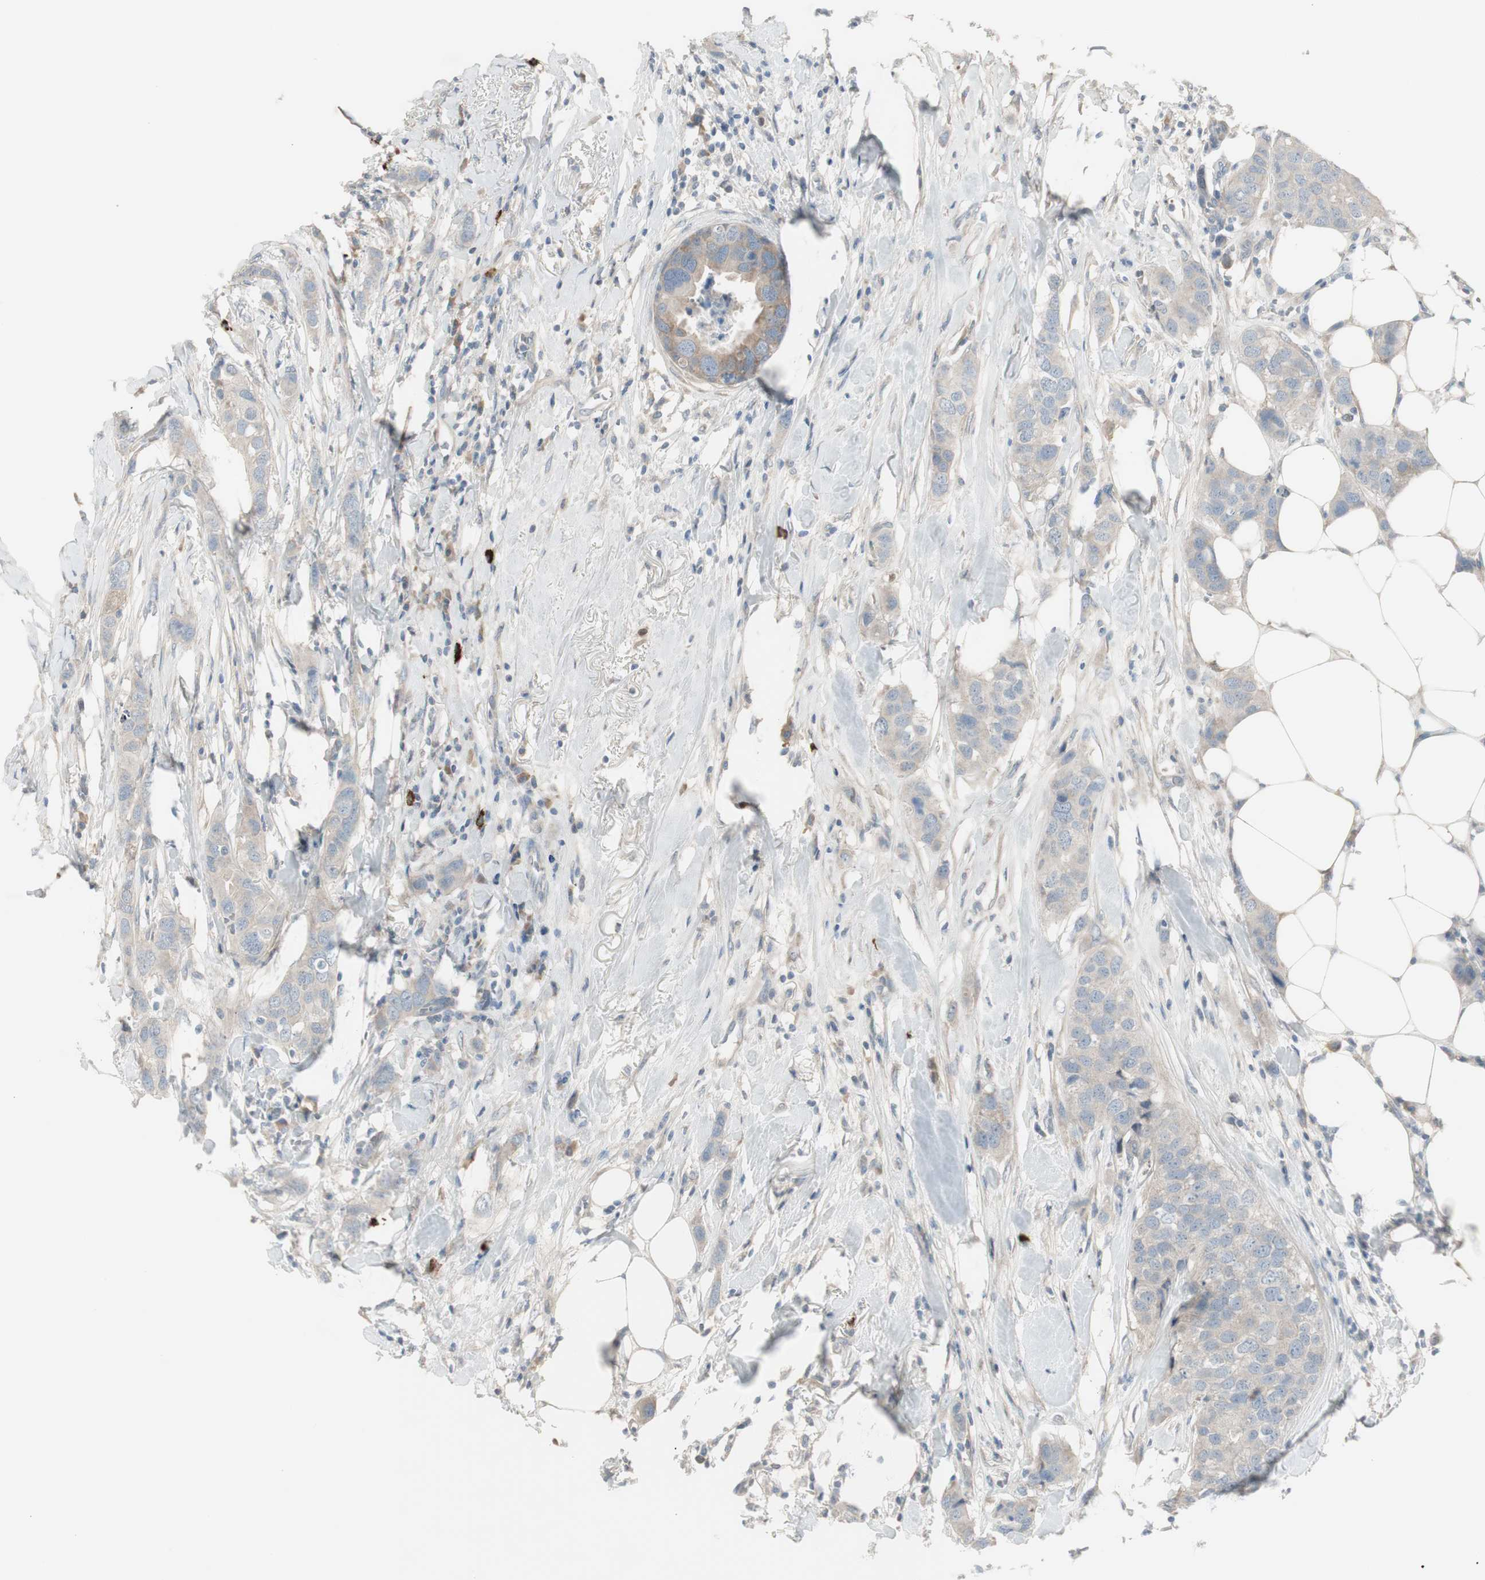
{"staining": {"intensity": "weak", "quantity": ">75%", "location": "cytoplasmic/membranous"}, "tissue": "breast cancer", "cell_type": "Tumor cells", "image_type": "cancer", "snomed": [{"axis": "morphology", "description": "Duct carcinoma"}, {"axis": "topography", "description": "Breast"}], "caption": "Immunohistochemistry photomicrograph of human breast infiltrating ductal carcinoma stained for a protein (brown), which exhibits low levels of weak cytoplasmic/membranous staining in approximately >75% of tumor cells.", "gene": "MAPRE3", "patient": {"sex": "female", "age": 50}}